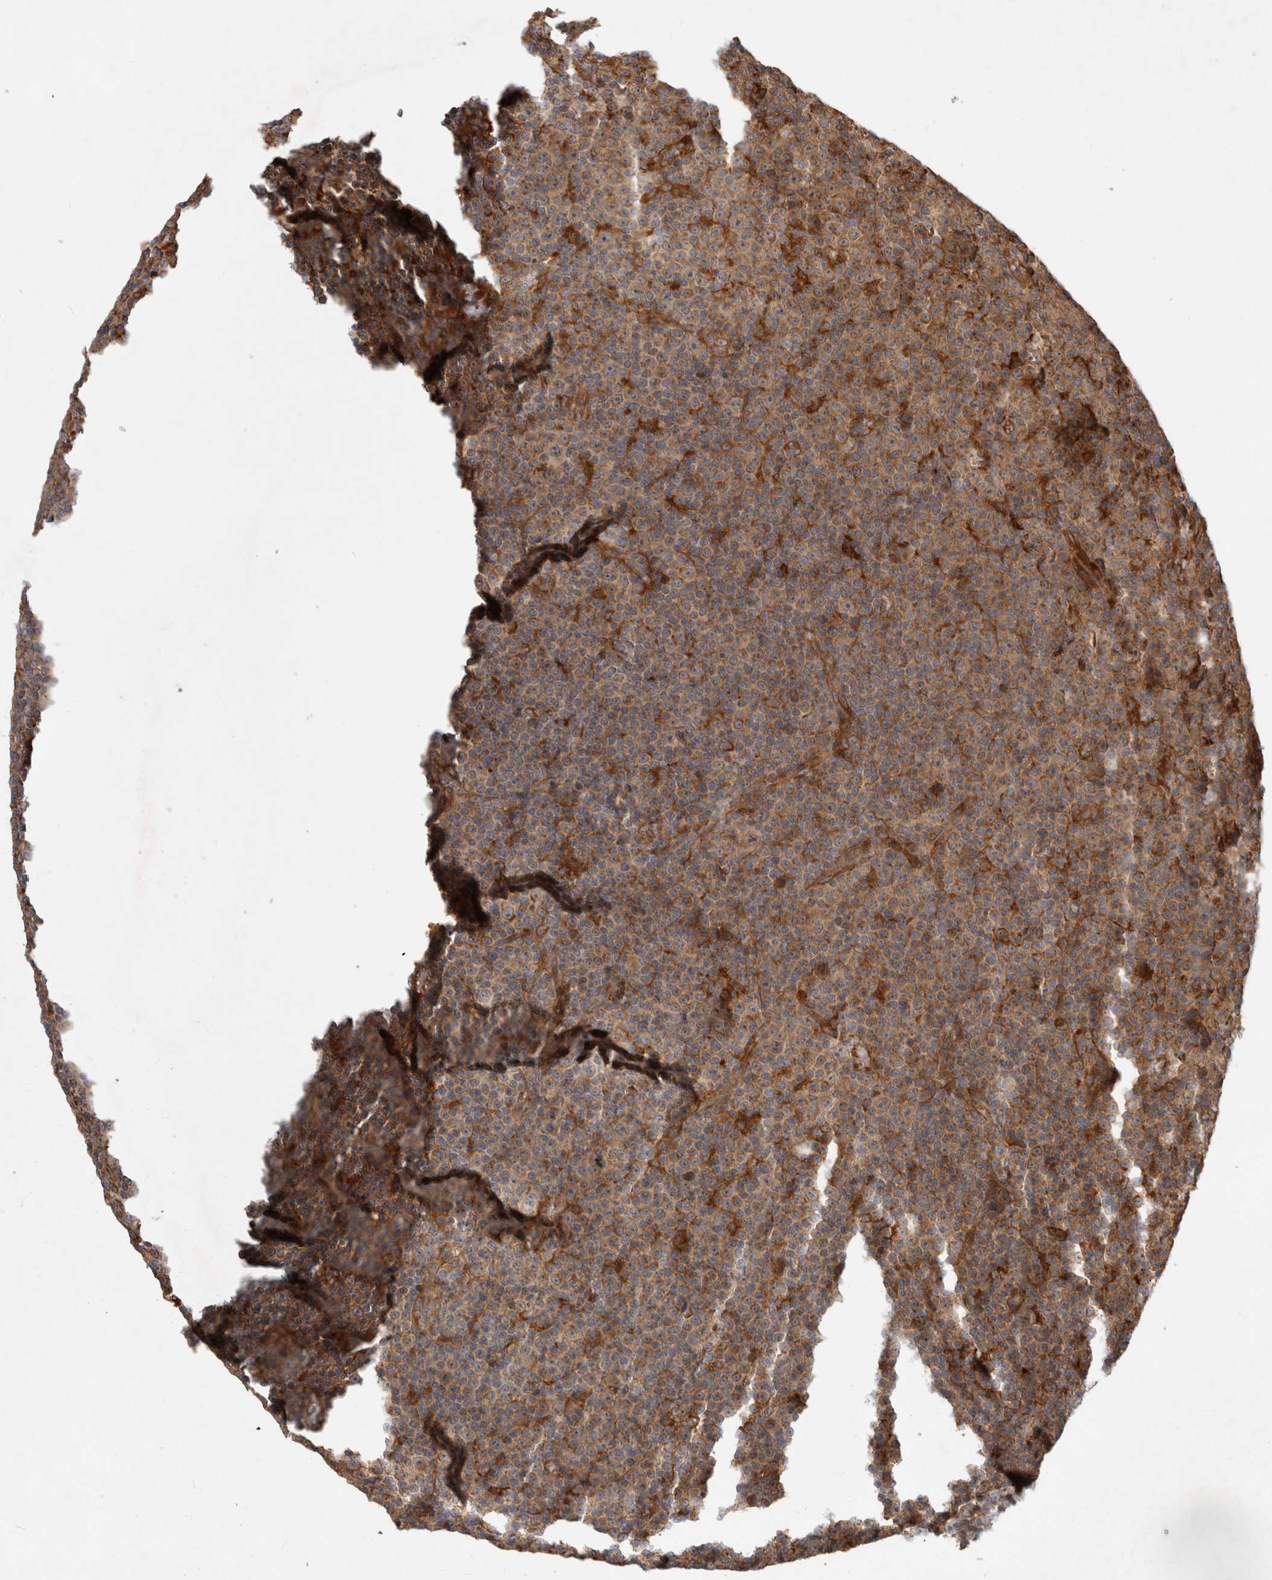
{"staining": {"intensity": "weak", "quantity": ">75%", "location": "cytoplasmic/membranous"}, "tissue": "lymphoma", "cell_type": "Tumor cells", "image_type": "cancer", "snomed": [{"axis": "morphology", "description": "Malignant lymphoma, non-Hodgkin's type, Low grade"}, {"axis": "topography", "description": "Lymph node"}], "caption": "The histopathology image demonstrates immunohistochemical staining of lymphoma. There is weak cytoplasmic/membranous expression is seen in approximately >75% of tumor cells. (IHC, brightfield microscopy, high magnification).", "gene": "TUBD1", "patient": {"sex": "female", "age": 67}}